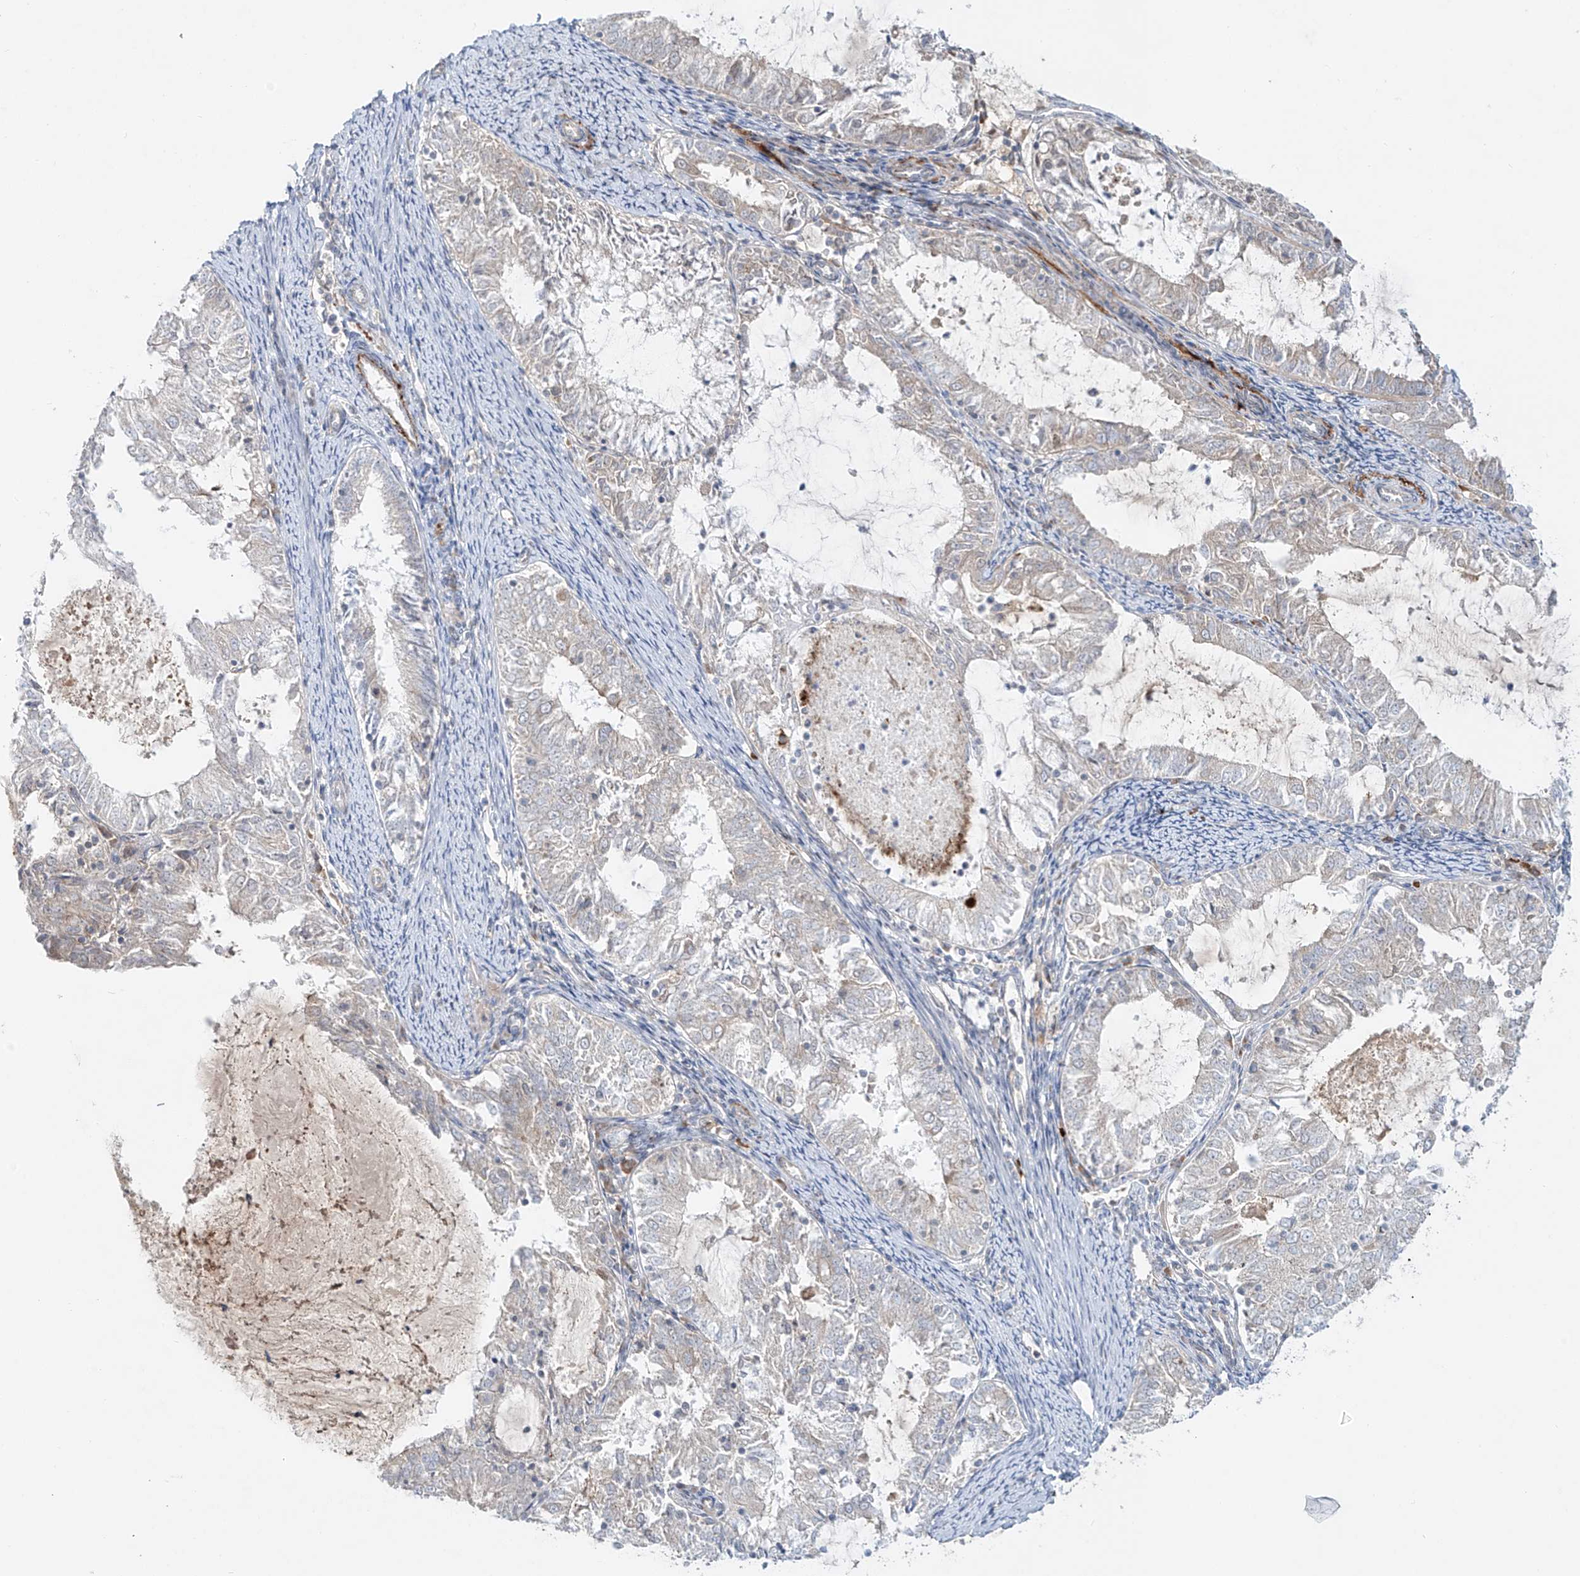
{"staining": {"intensity": "weak", "quantity": "<25%", "location": "cytoplasmic/membranous"}, "tissue": "endometrial cancer", "cell_type": "Tumor cells", "image_type": "cancer", "snomed": [{"axis": "morphology", "description": "Adenocarcinoma, NOS"}, {"axis": "topography", "description": "Endometrium"}], "caption": "High power microscopy image of an immunohistochemistry histopathology image of endometrial cancer (adenocarcinoma), revealing no significant staining in tumor cells.", "gene": "TJAP1", "patient": {"sex": "female", "age": 57}}